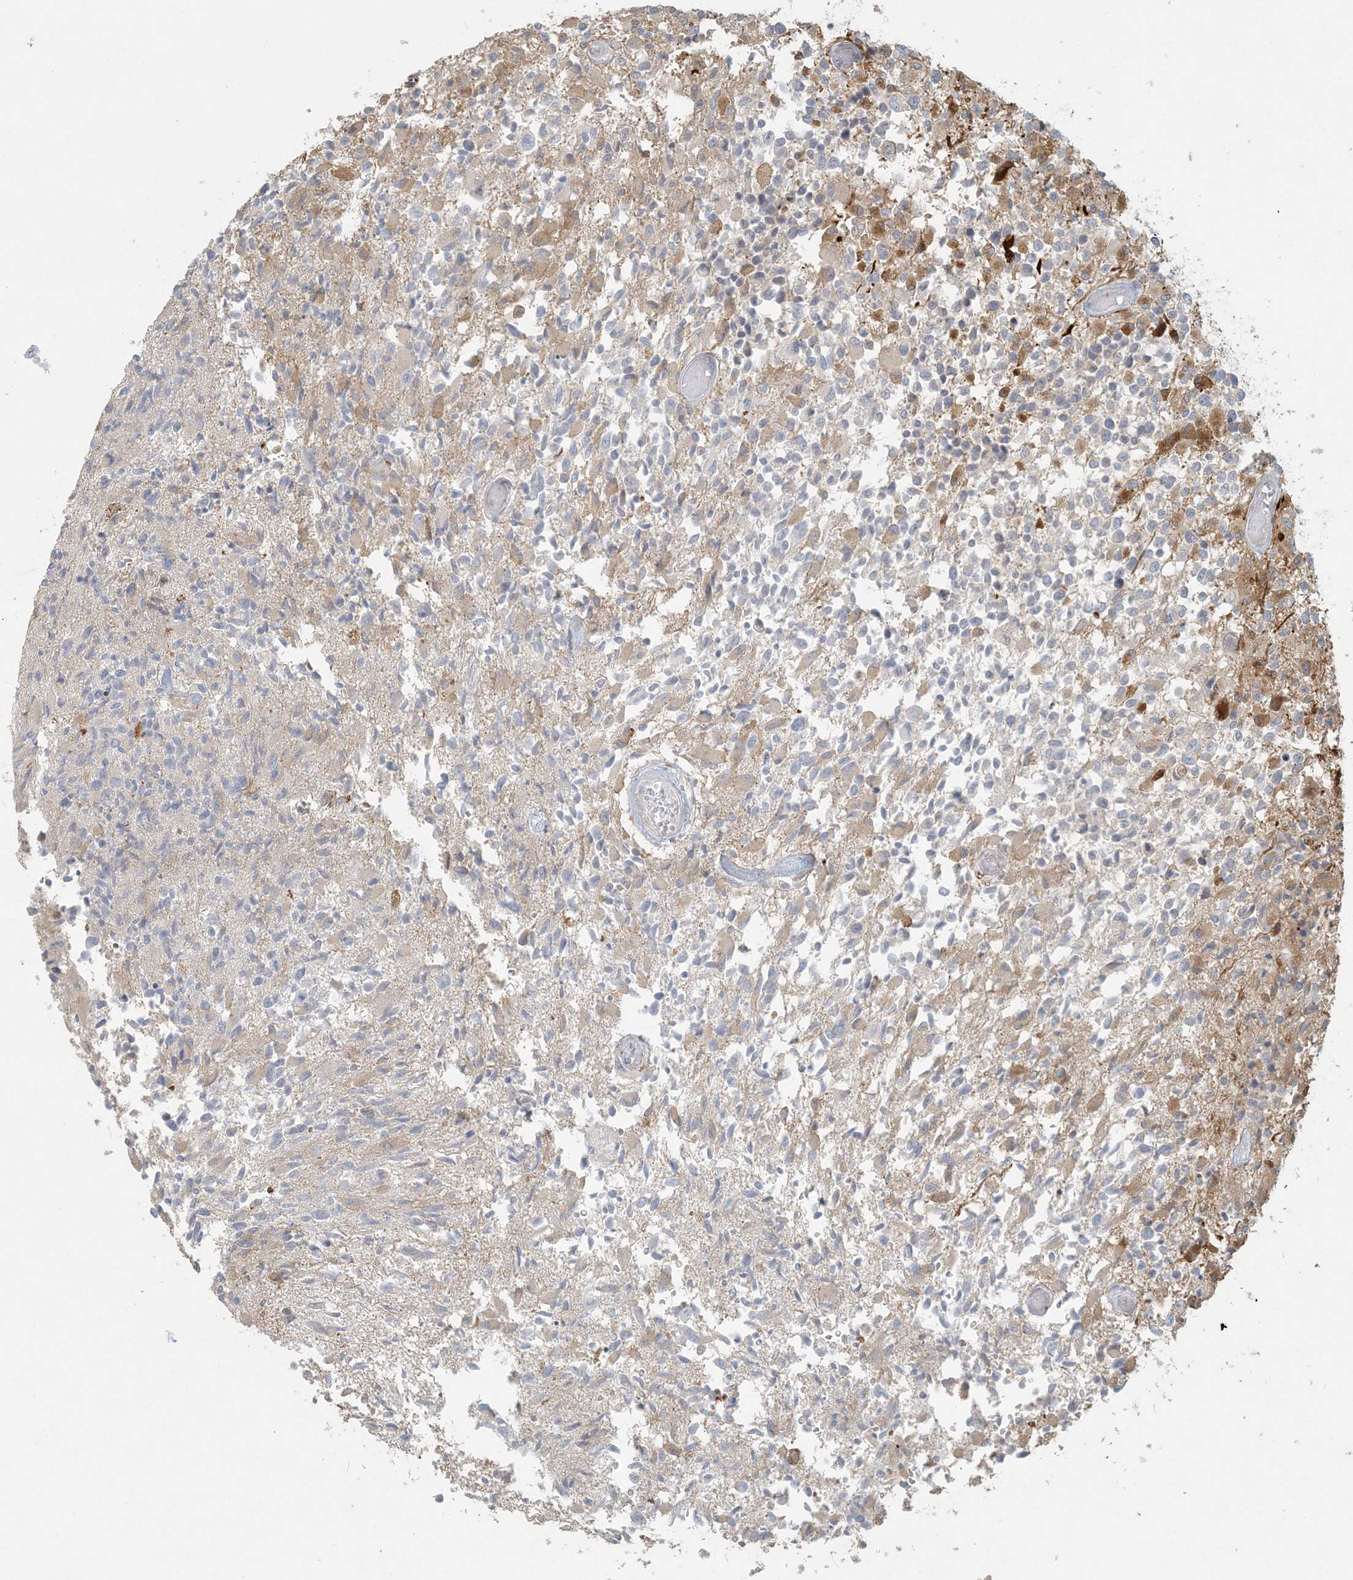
{"staining": {"intensity": "moderate", "quantity": "25%-75%", "location": "cytoplasmic/membranous"}, "tissue": "glioma", "cell_type": "Tumor cells", "image_type": "cancer", "snomed": [{"axis": "morphology", "description": "Glioma, malignant, High grade"}, {"axis": "morphology", "description": "Glioblastoma, NOS"}, {"axis": "topography", "description": "Brain"}], "caption": "A brown stain labels moderate cytoplasmic/membranous staining of a protein in human glioblastoma tumor cells.", "gene": "BCORL1", "patient": {"sex": "male", "age": 60}}